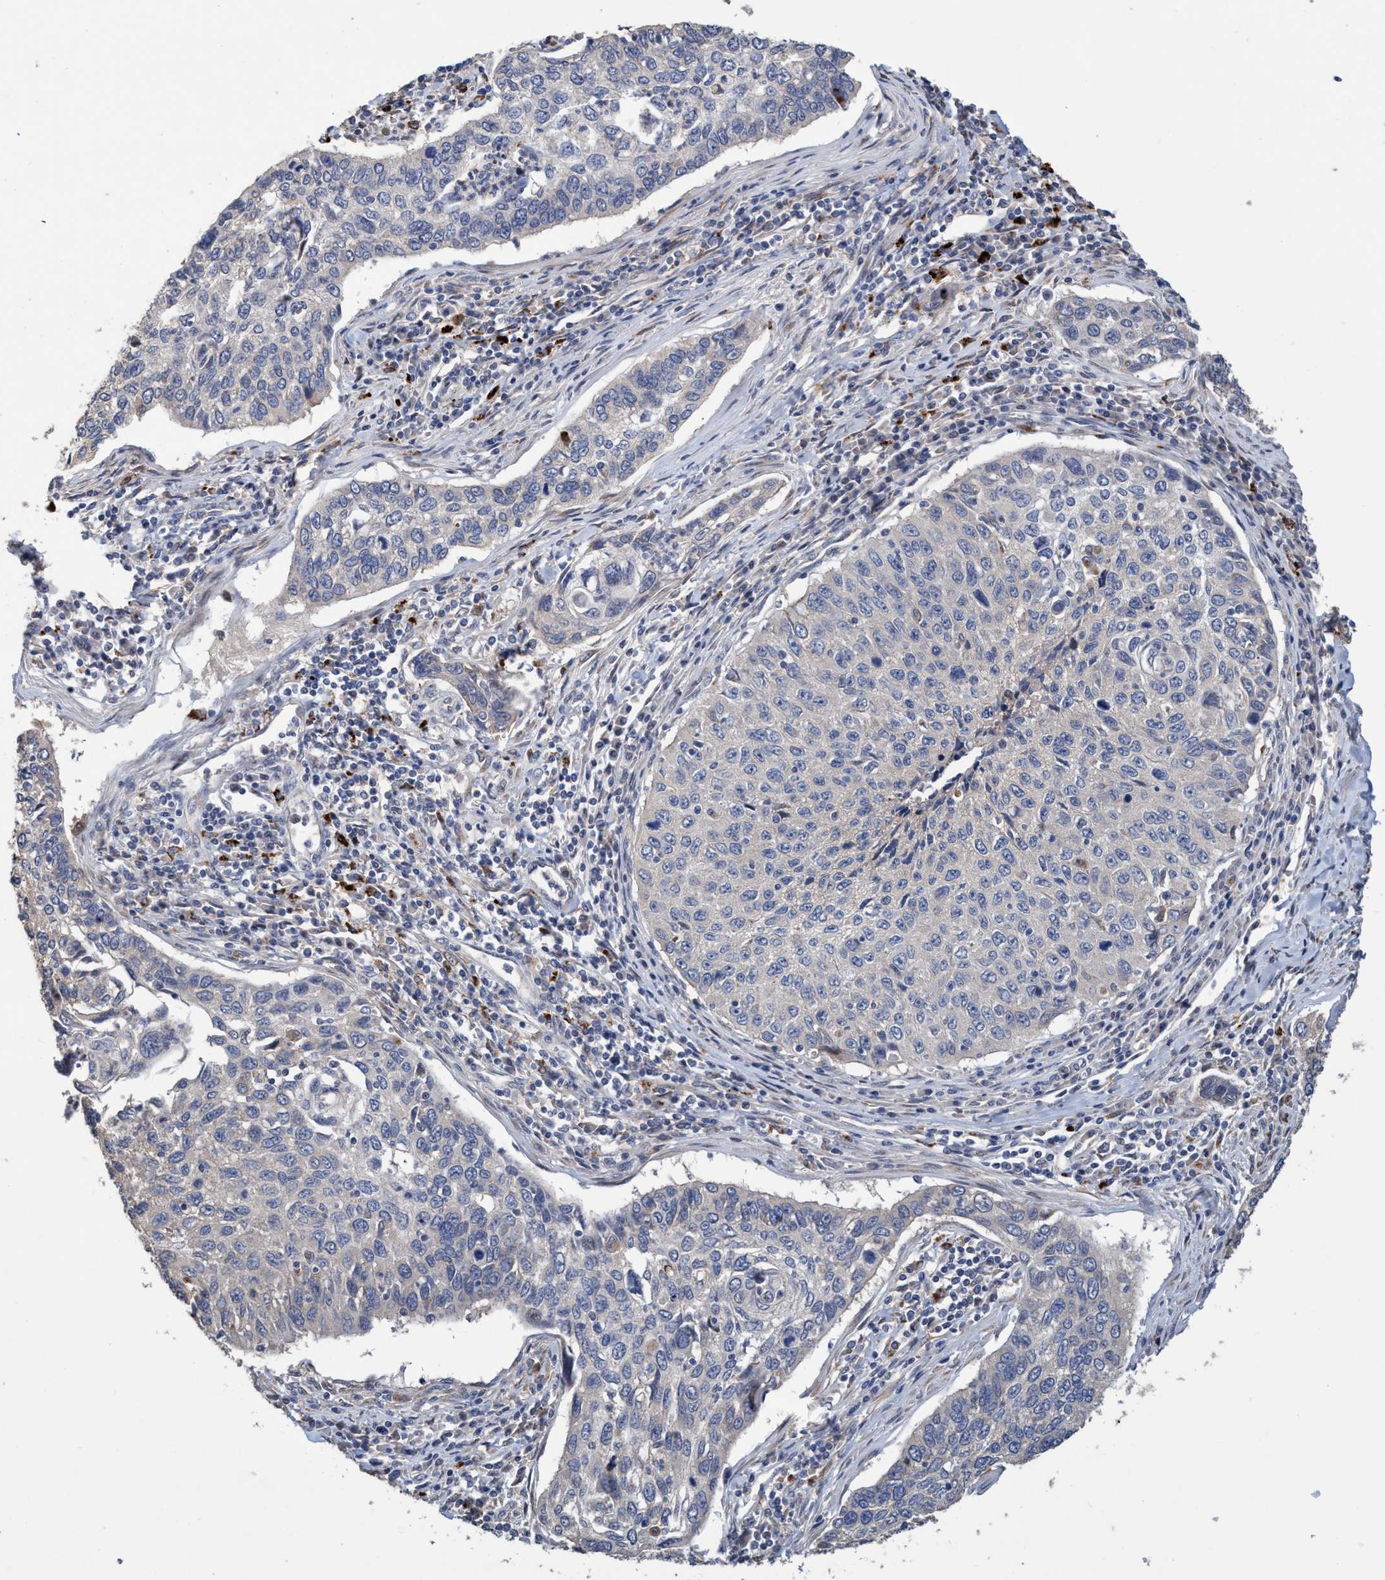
{"staining": {"intensity": "negative", "quantity": "none", "location": "none"}, "tissue": "cervical cancer", "cell_type": "Tumor cells", "image_type": "cancer", "snomed": [{"axis": "morphology", "description": "Squamous cell carcinoma, NOS"}, {"axis": "topography", "description": "Cervix"}], "caption": "Tumor cells are negative for brown protein staining in cervical cancer (squamous cell carcinoma).", "gene": "BBS9", "patient": {"sex": "female", "age": 53}}